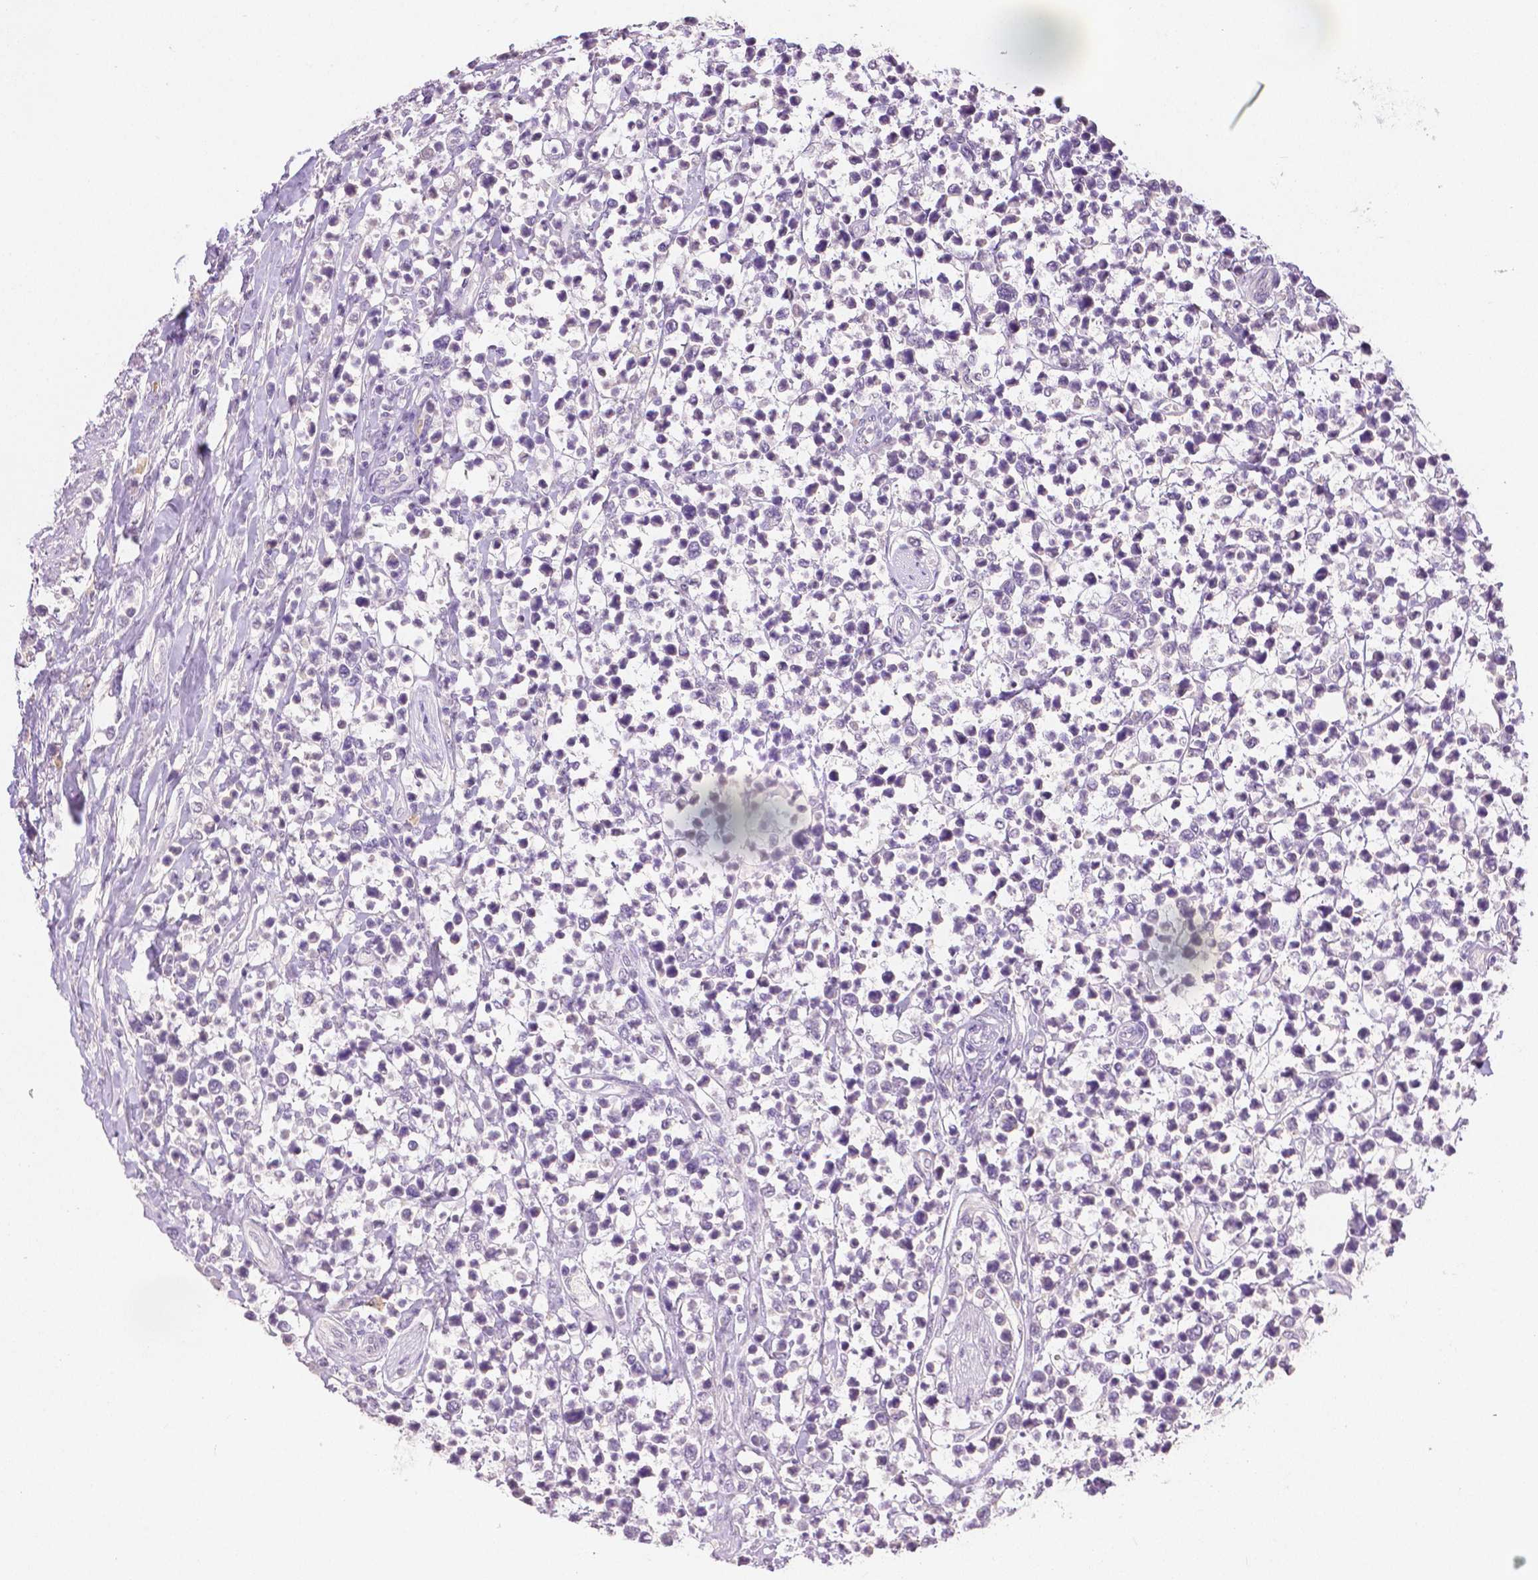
{"staining": {"intensity": "negative", "quantity": "none", "location": "none"}, "tissue": "lymphoma", "cell_type": "Tumor cells", "image_type": "cancer", "snomed": [{"axis": "morphology", "description": "Malignant lymphoma, non-Hodgkin's type, High grade"}, {"axis": "topography", "description": "Soft tissue"}], "caption": "Tumor cells show no significant protein positivity in high-grade malignant lymphoma, non-Hodgkin's type. (DAB (3,3'-diaminobenzidine) IHC visualized using brightfield microscopy, high magnification).", "gene": "TGM1", "patient": {"sex": "female", "age": 56}}